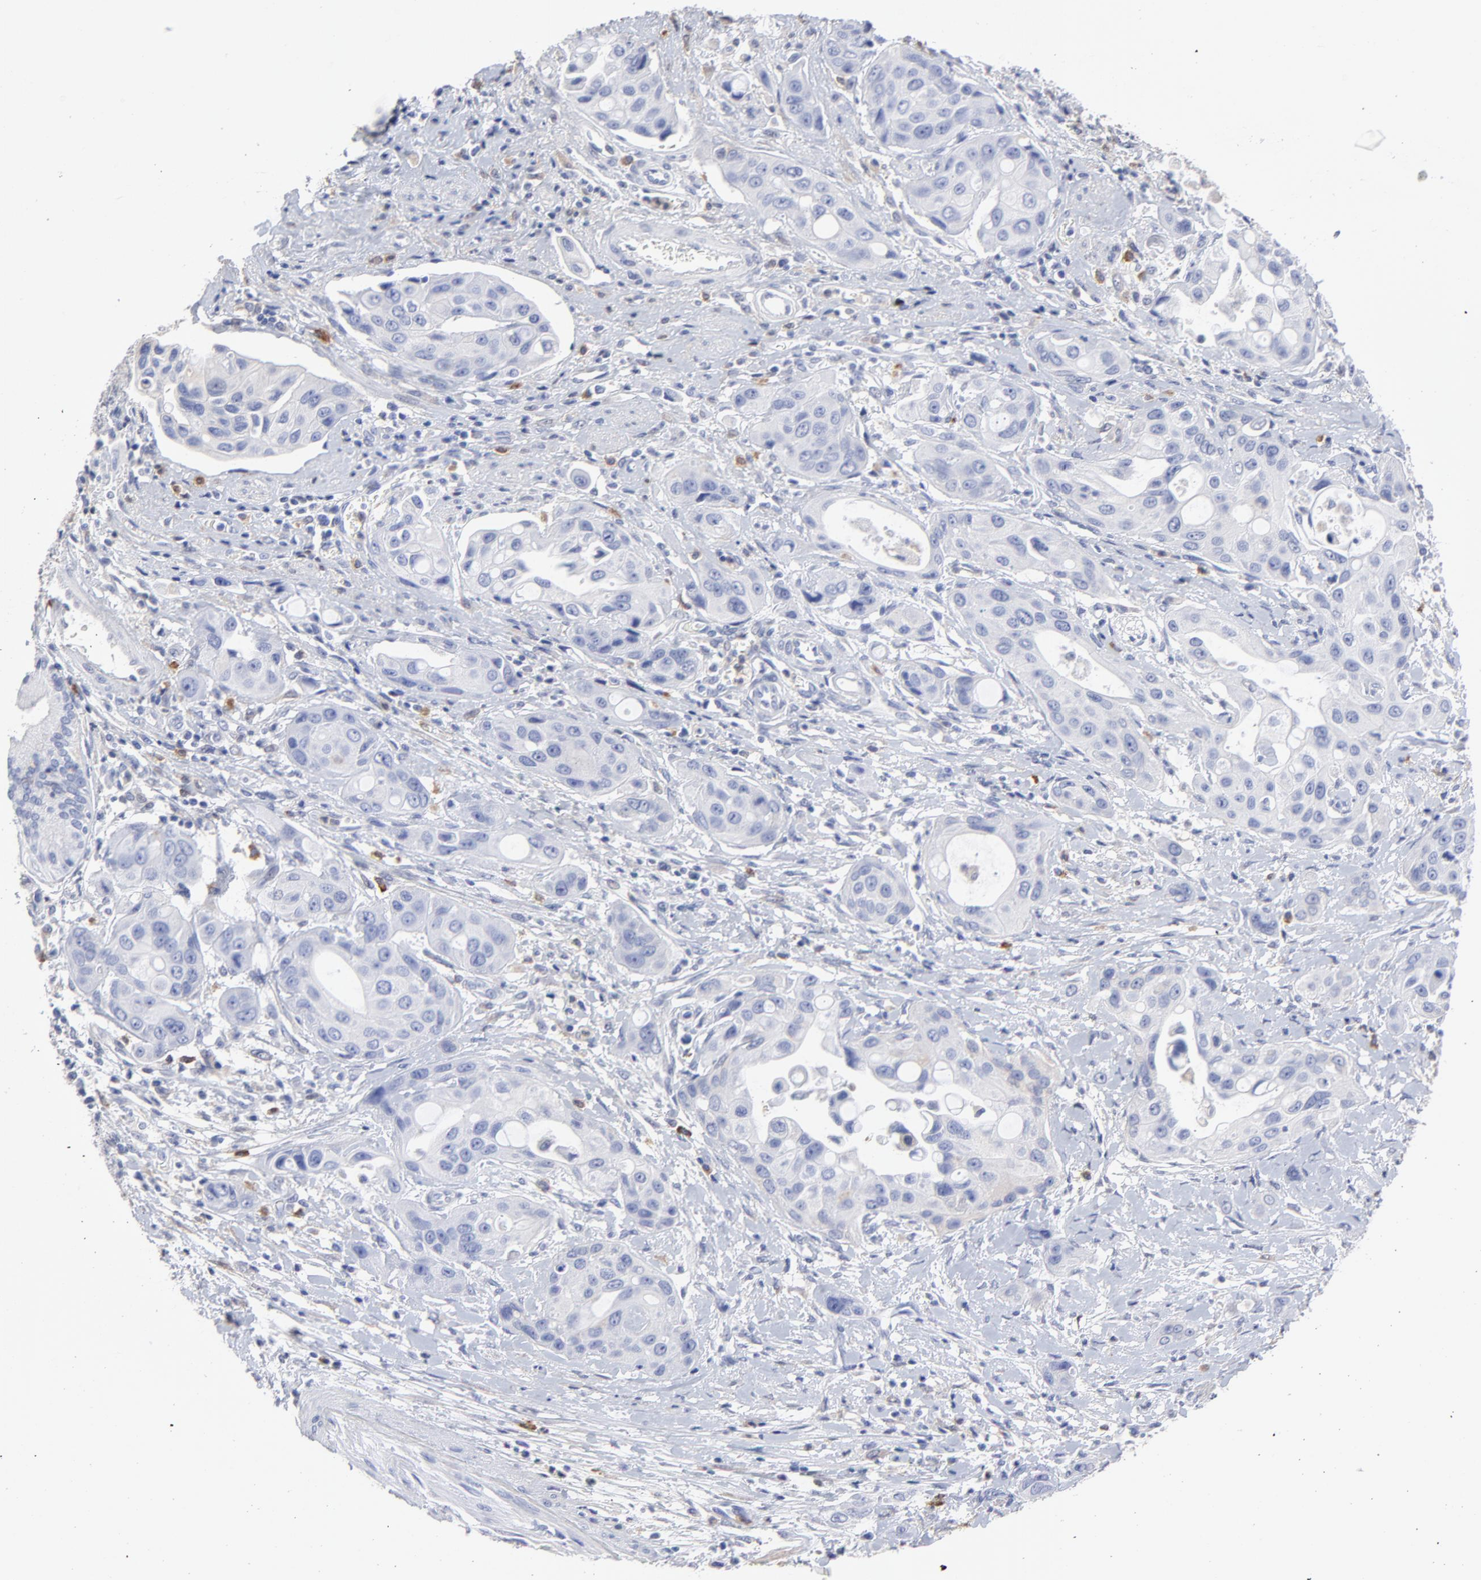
{"staining": {"intensity": "negative", "quantity": "none", "location": "none"}, "tissue": "pancreatic cancer", "cell_type": "Tumor cells", "image_type": "cancer", "snomed": [{"axis": "morphology", "description": "Adenocarcinoma, NOS"}, {"axis": "topography", "description": "Pancreas"}], "caption": "An image of human pancreatic adenocarcinoma is negative for staining in tumor cells.", "gene": "SMARCA1", "patient": {"sex": "female", "age": 60}}